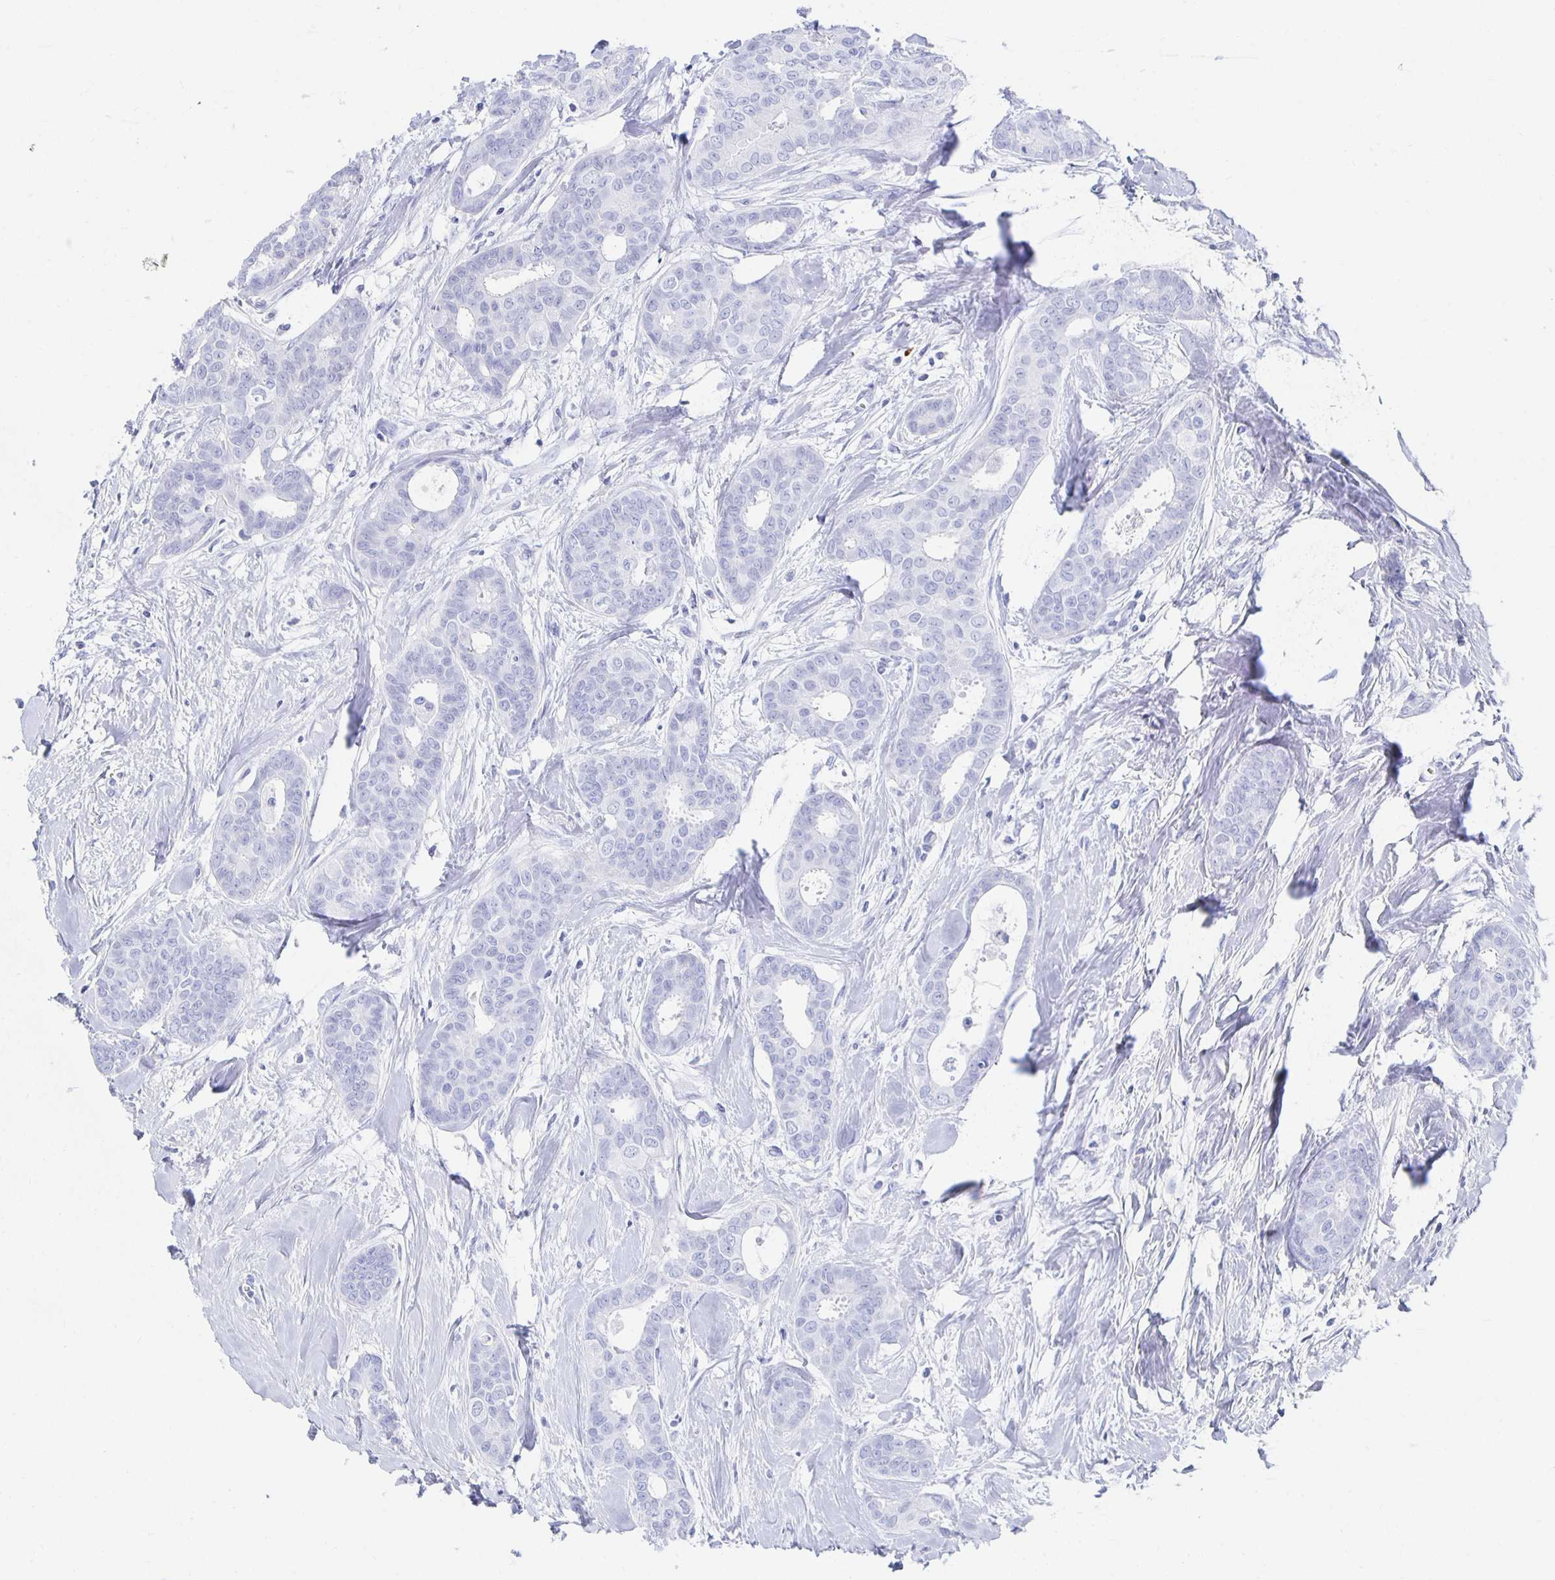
{"staining": {"intensity": "negative", "quantity": "none", "location": "none"}, "tissue": "breast cancer", "cell_type": "Tumor cells", "image_type": "cancer", "snomed": [{"axis": "morphology", "description": "Duct carcinoma"}, {"axis": "topography", "description": "Breast"}], "caption": "This histopathology image is of invasive ductal carcinoma (breast) stained with IHC to label a protein in brown with the nuclei are counter-stained blue. There is no positivity in tumor cells. (Stains: DAB (3,3'-diaminobenzidine) immunohistochemistry with hematoxylin counter stain, Microscopy: brightfield microscopy at high magnification).", "gene": "PRDM7", "patient": {"sex": "female", "age": 45}}